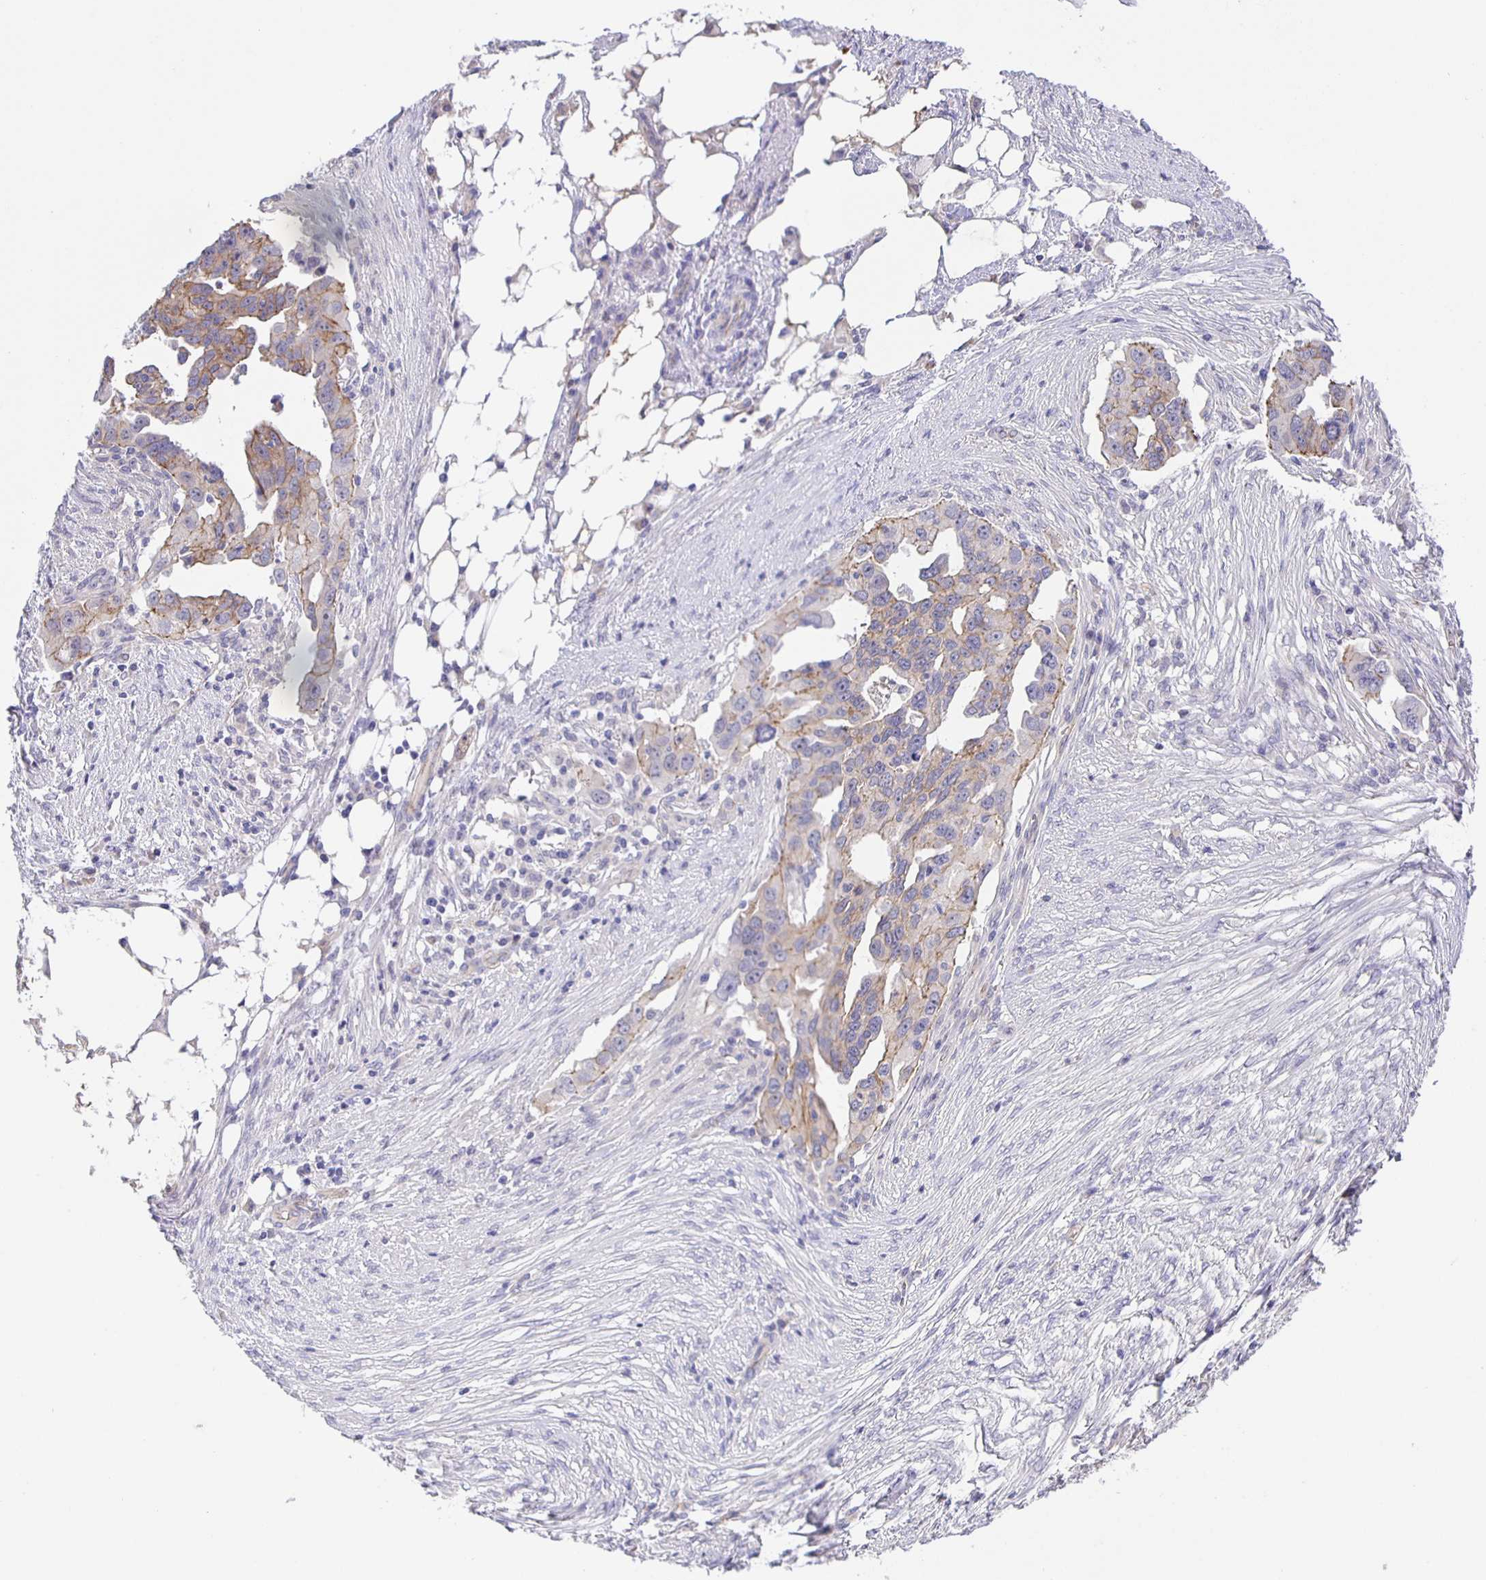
{"staining": {"intensity": "weak", "quantity": "<25%", "location": "cytoplasmic/membranous"}, "tissue": "ovarian cancer", "cell_type": "Tumor cells", "image_type": "cancer", "snomed": [{"axis": "morphology", "description": "Carcinoma, endometroid"}, {"axis": "morphology", "description": "Cystadenocarcinoma, serous, NOS"}, {"axis": "topography", "description": "Ovary"}], "caption": "This is an immunohistochemistry micrograph of human ovarian cancer (serous cystadenocarcinoma). There is no positivity in tumor cells.", "gene": "JMJD4", "patient": {"sex": "female", "age": 45}}